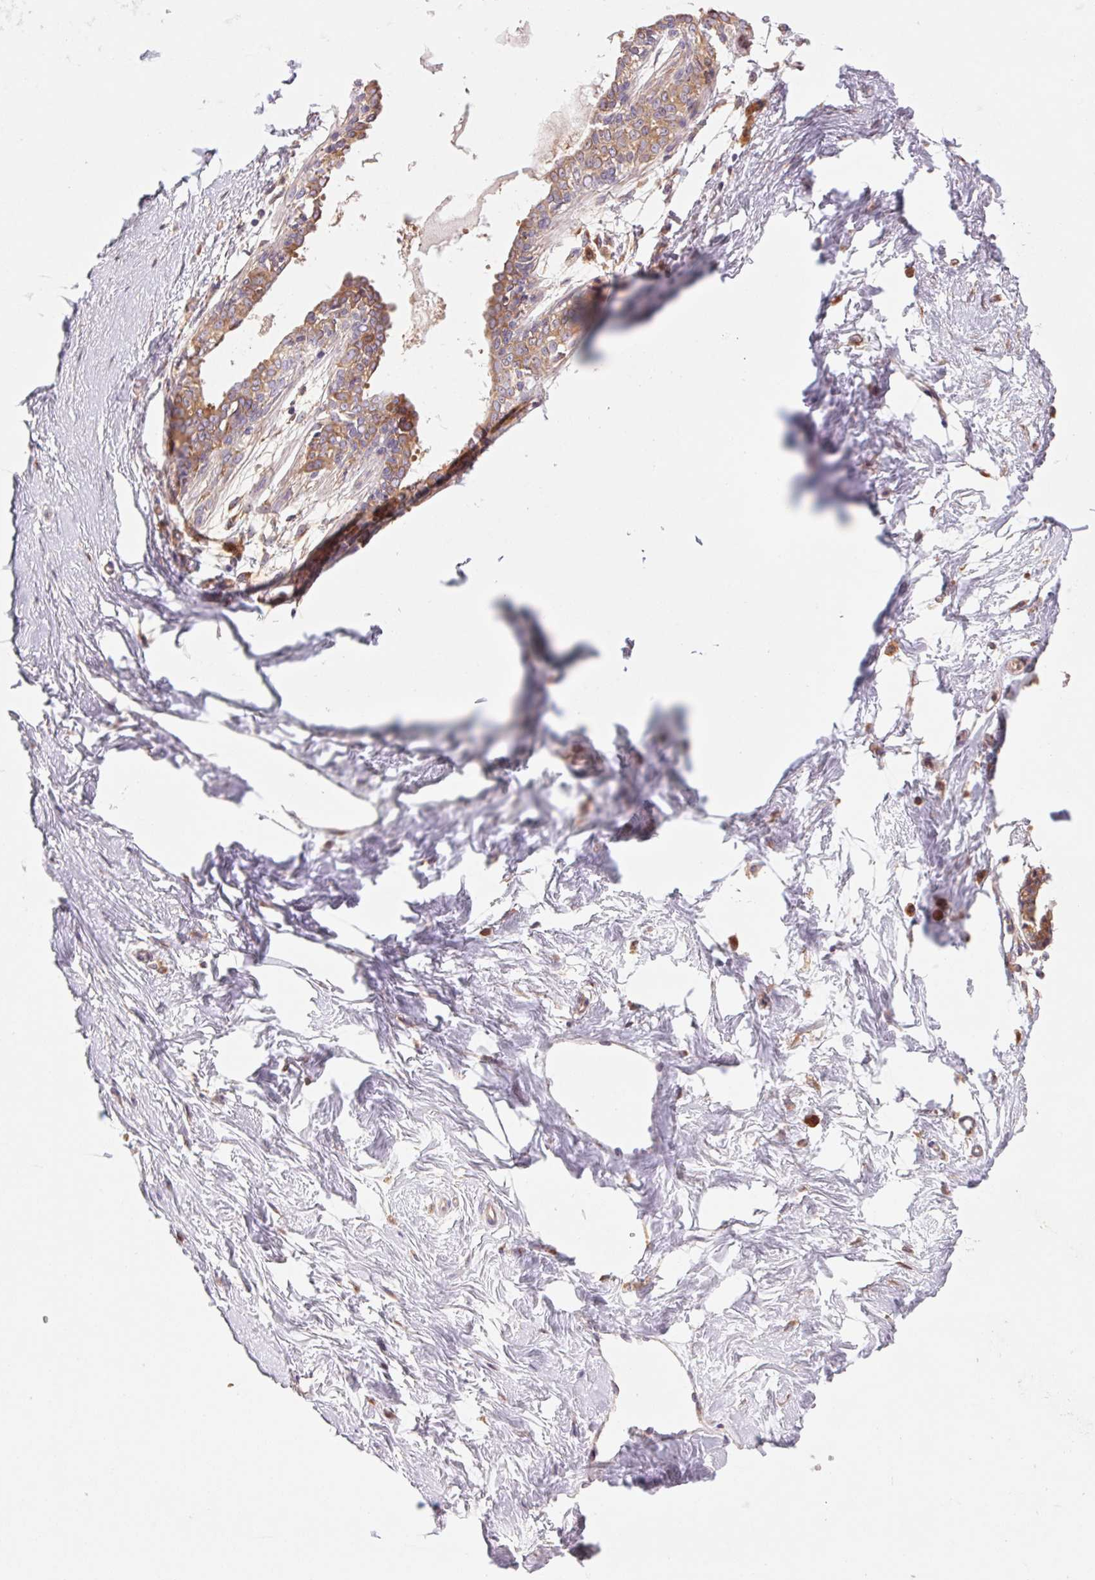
{"staining": {"intensity": "moderate", "quantity": "<25%", "location": "cytoplasmic/membranous"}, "tissue": "breast", "cell_type": "Adipocytes", "image_type": "normal", "snomed": [{"axis": "morphology", "description": "Normal tissue, NOS"}, {"axis": "topography", "description": "Breast"}], "caption": "Protein expression analysis of unremarkable human breast reveals moderate cytoplasmic/membranous positivity in about <25% of adipocytes. (DAB (3,3'-diaminobenzidine) = brown stain, brightfield microscopy at high magnification).", "gene": "RAB1A", "patient": {"sex": "female", "age": 45}}